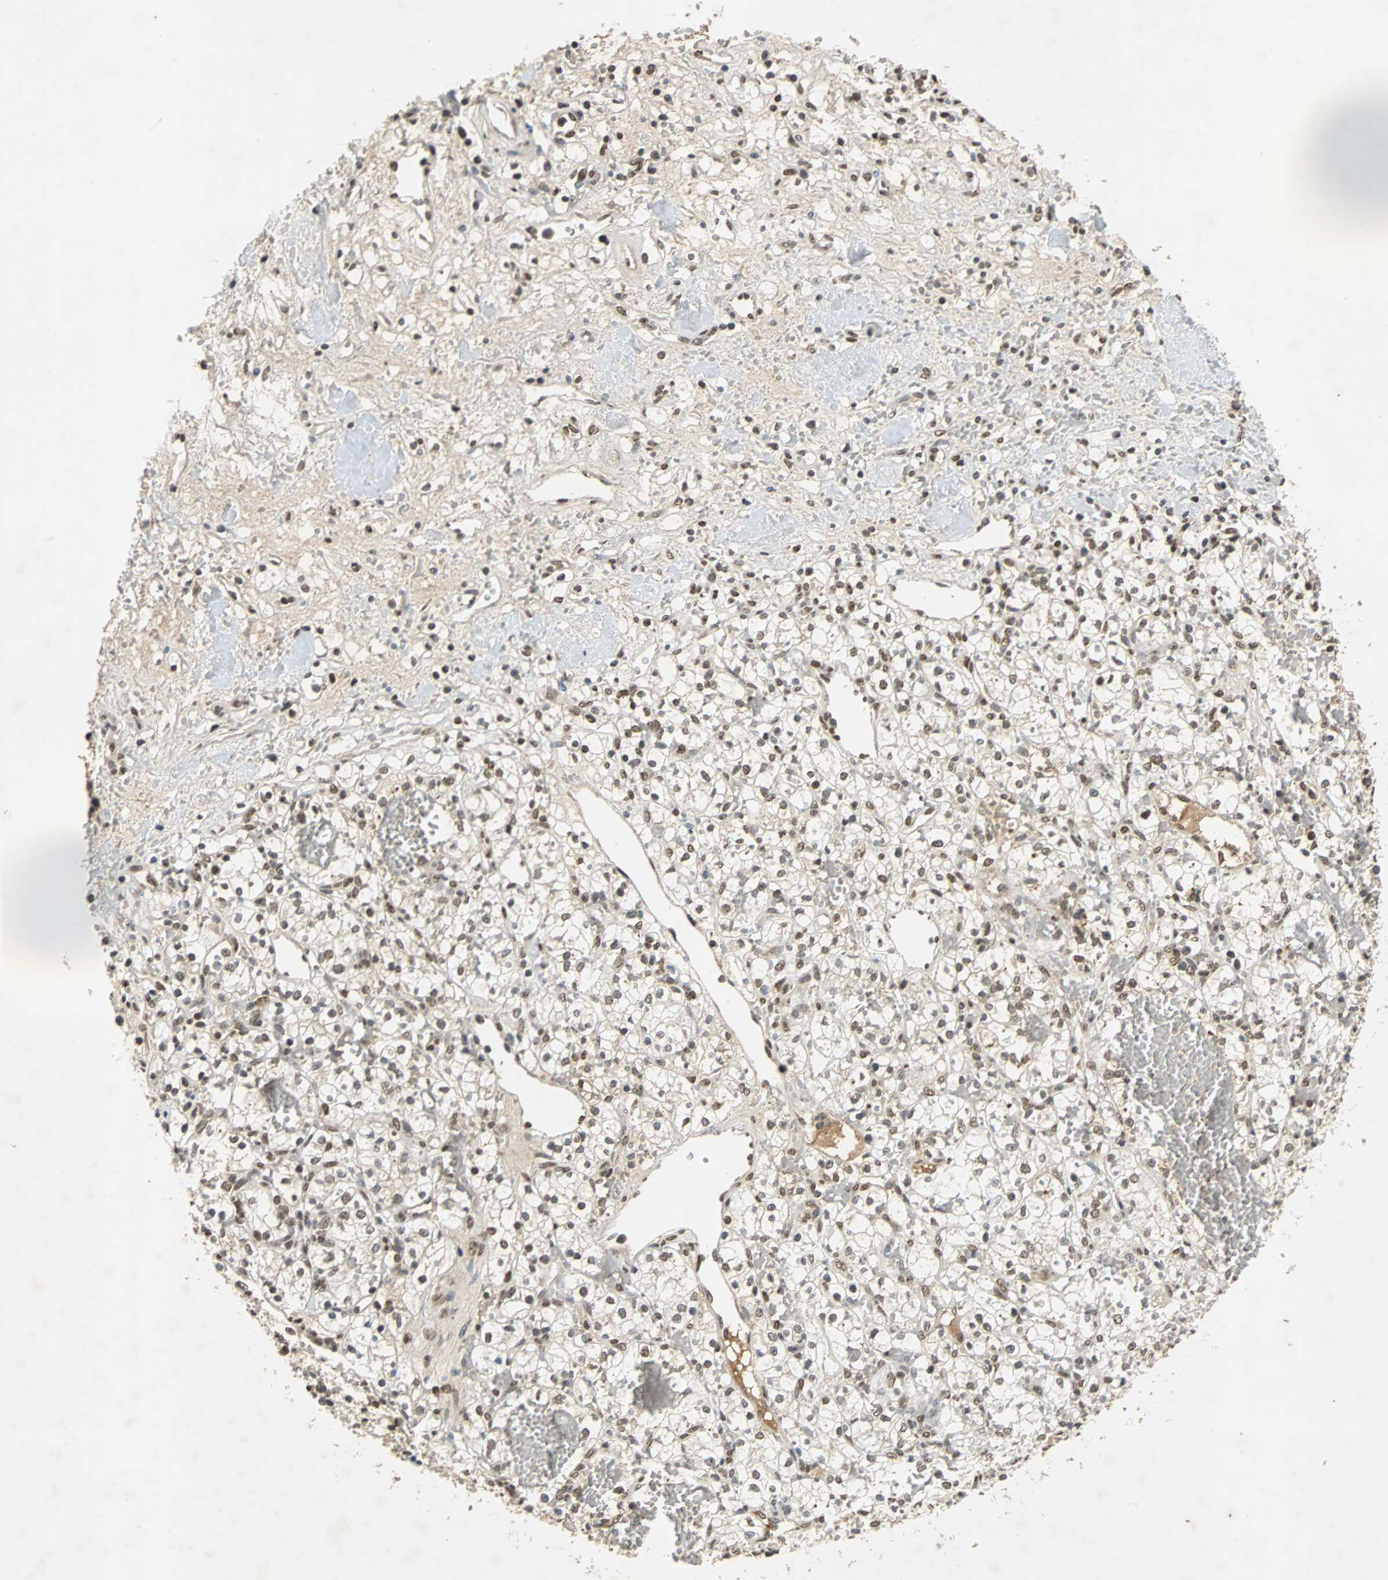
{"staining": {"intensity": "moderate", "quantity": ">75%", "location": "nuclear"}, "tissue": "renal cancer", "cell_type": "Tumor cells", "image_type": "cancer", "snomed": [{"axis": "morphology", "description": "Adenocarcinoma, NOS"}, {"axis": "topography", "description": "Kidney"}], "caption": "Protein analysis of renal cancer tissue reveals moderate nuclear staining in approximately >75% of tumor cells. The protein is shown in brown color, while the nuclei are stained blue.", "gene": "PHC1", "patient": {"sex": "female", "age": 60}}